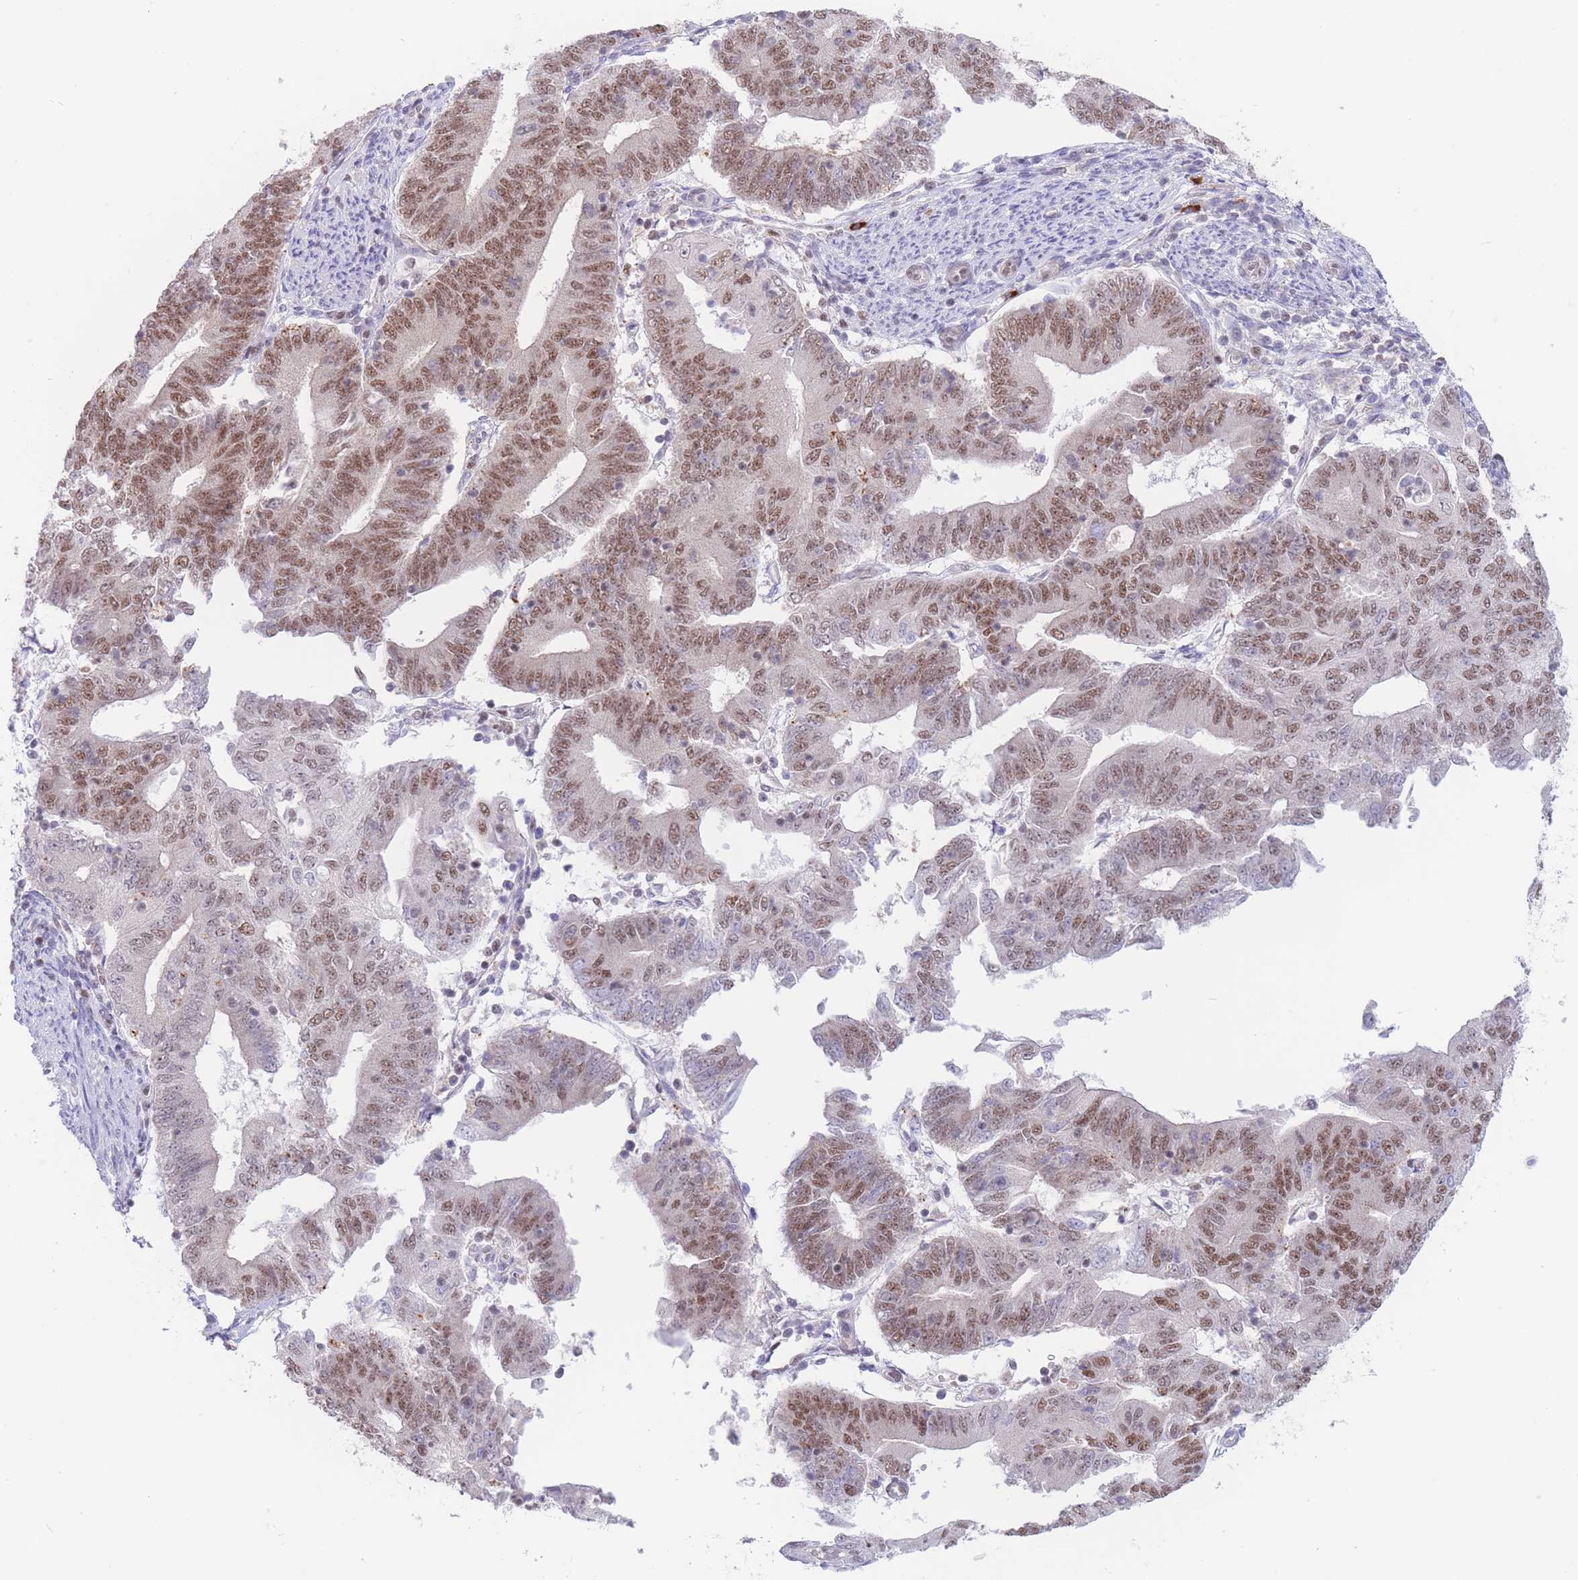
{"staining": {"intensity": "moderate", "quantity": ">75%", "location": "nuclear"}, "tissue": "endometrial cancer", "cell_type": "Tumor cells", "image_type": "cancer", "snomed": [{"axis": "morphology", "description": "Adenocarcinoma, NOS"}, {"axis": "topography", "description": "Endometrium"}], "caption": "This is an image of immunohistochemistry staining of endometrial cancer, which shows moderate staining in the nuclear of tumor cells.", "gene": "SMAD9", "patient": {"sex": "female", "age": 70}}